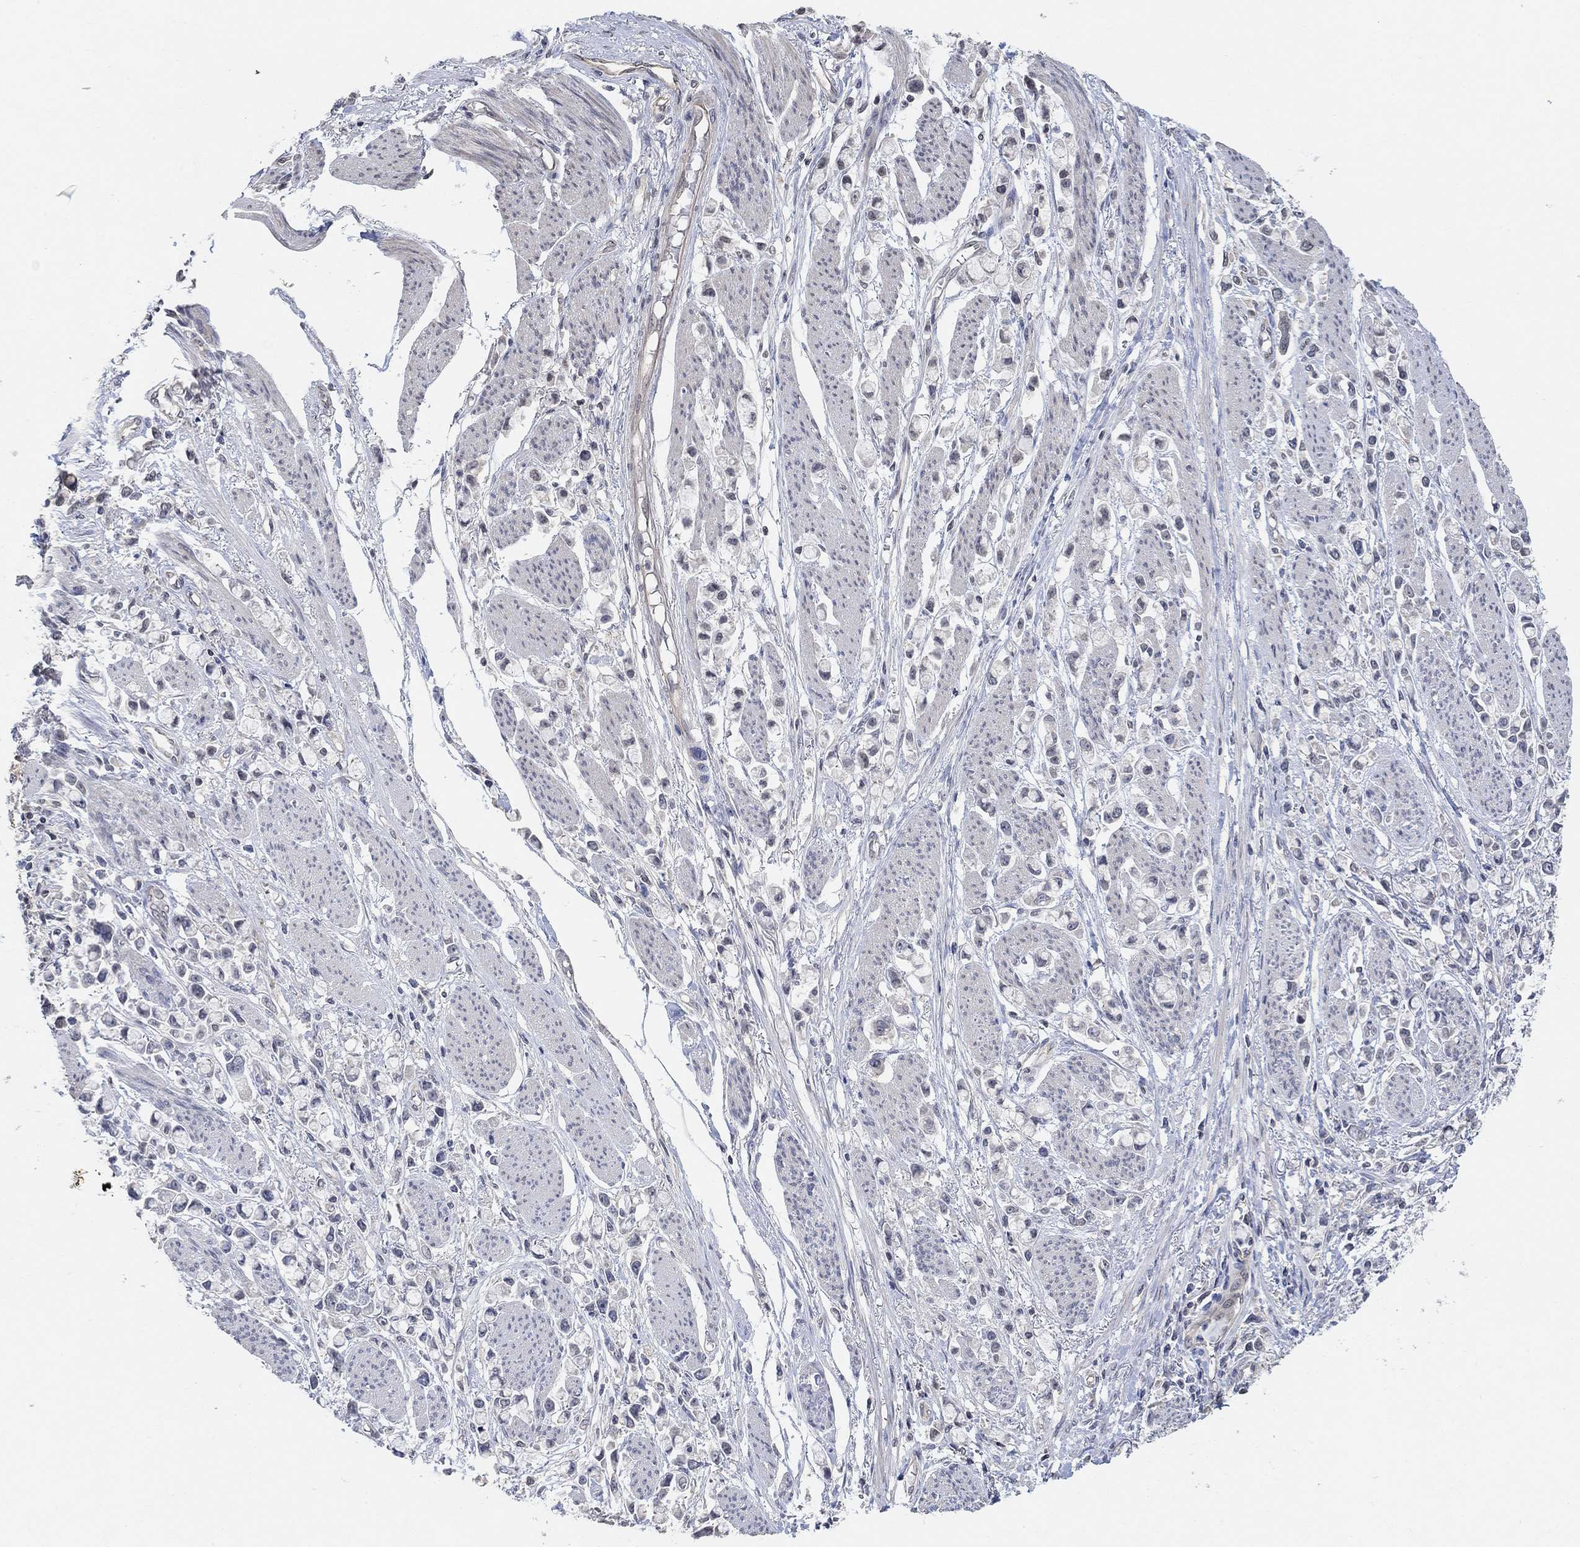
{"staining": {"intensity": "negative", "quantity": "none", "location": "none"}, "tissue": "stomach cancer", "cell_type": "Tumor cells", "image_type": "cancer", "snomed": [{"axis": "morphology", "description": "Adenocarcinoma, NOS"}, {"axis": "topography", "description": "Stomach"}], "caption": "High magnification brightfield microscopy of stomach cancer stained with DAB (brown) and counterstained with hematoxylin (blue): tumor cells show no significant expression.", "gene": "UNC5B", "patient": {"sex": "female", "age": 81}}